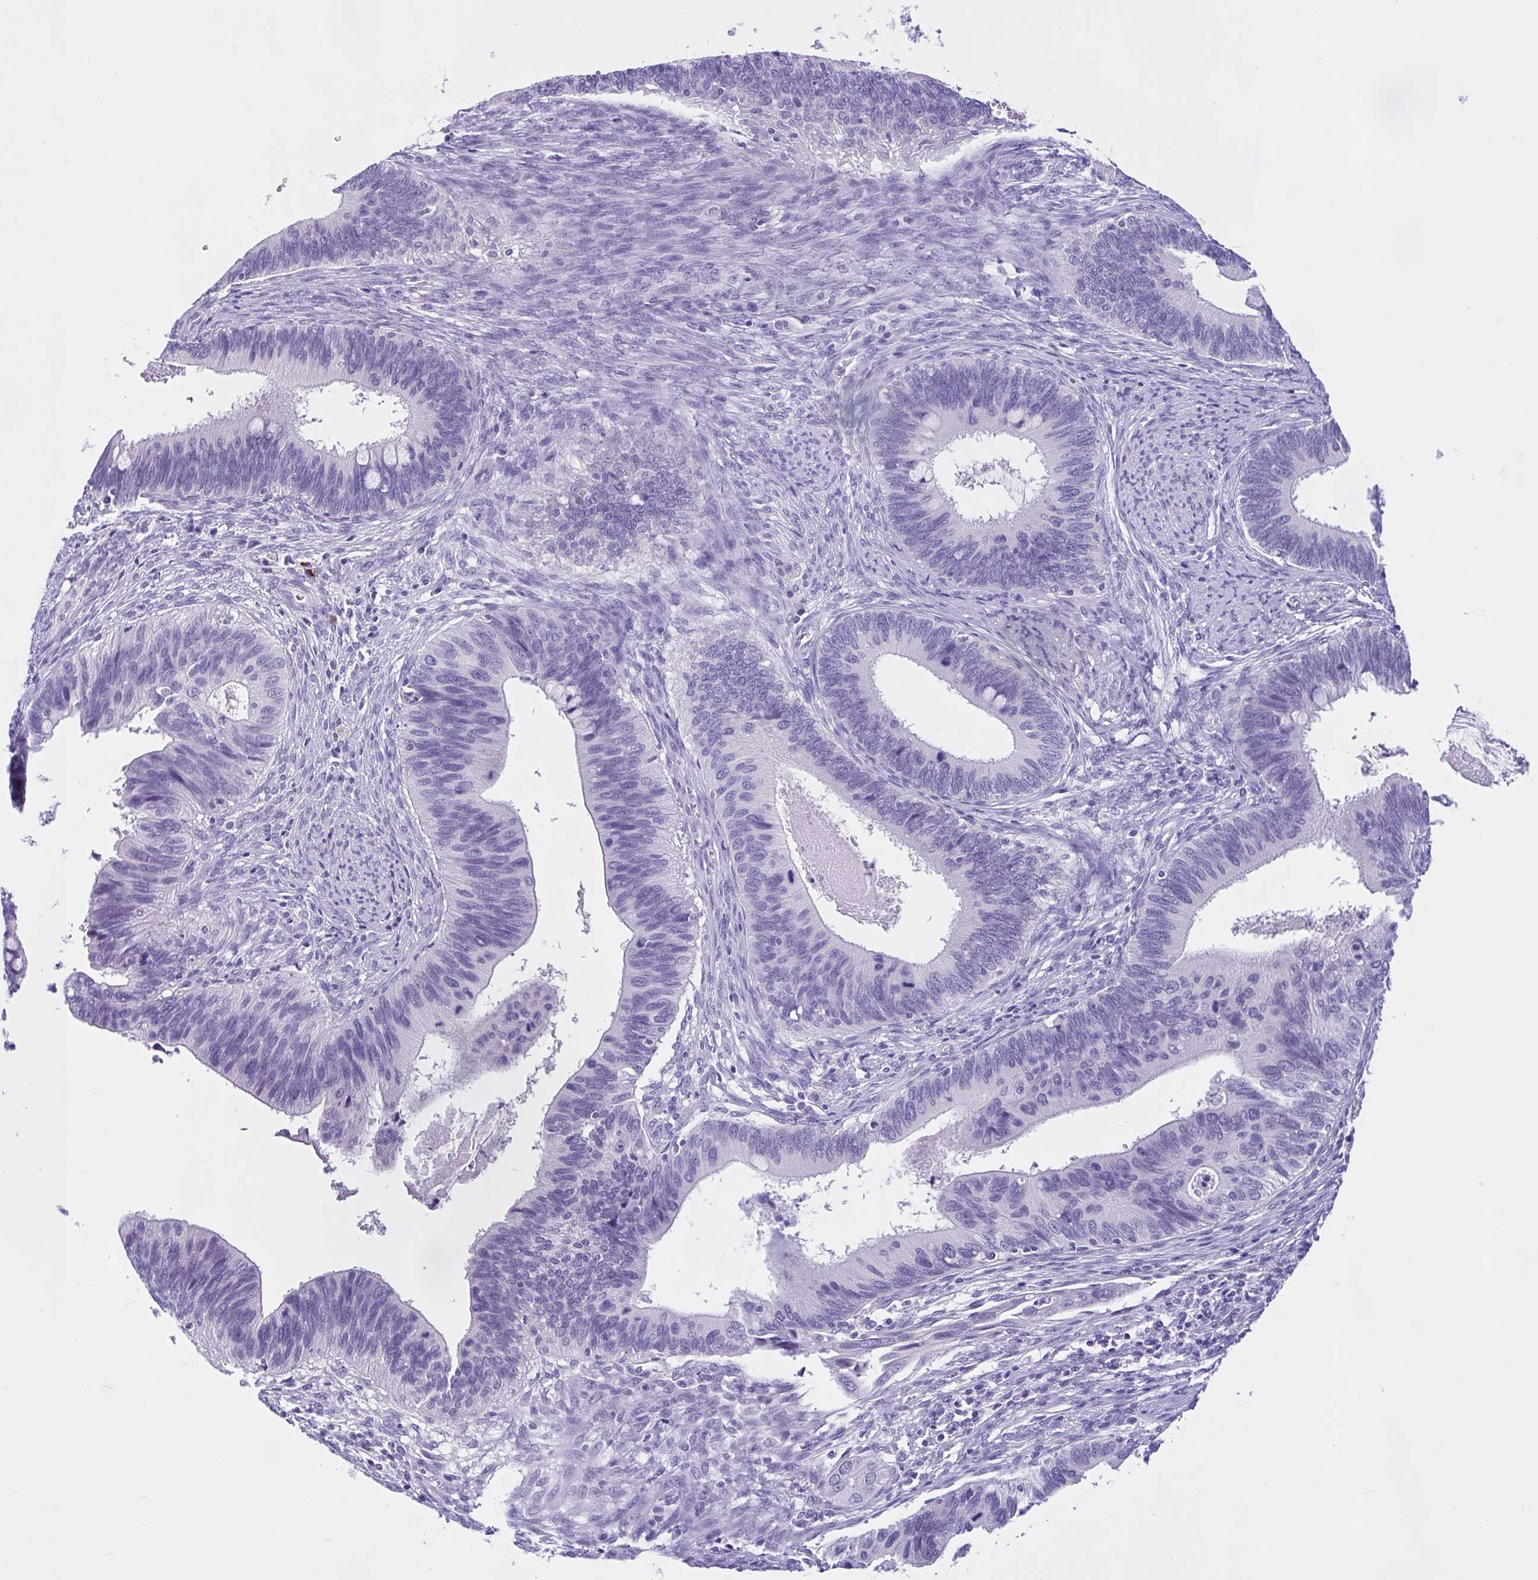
{"staining": {"intensity": "negative", "quantity": "none", "location": "none"}, "tissue": "cervical cancer", "cell_type": "Tumor cells", "image_type": "cancer", "snomed": [{"axis": "morphology", "description": "Adenocarcinoma, NOS"}, {"axis": "topography", "description": "Cervix"}], "caption": "DAB immunohistochemical staining of cervical cancer (adenocarcinoma) shows no significant positivity in tumor cells.", "gene": "ZNF319", "patient": {"sex": "female", "age": 42}}